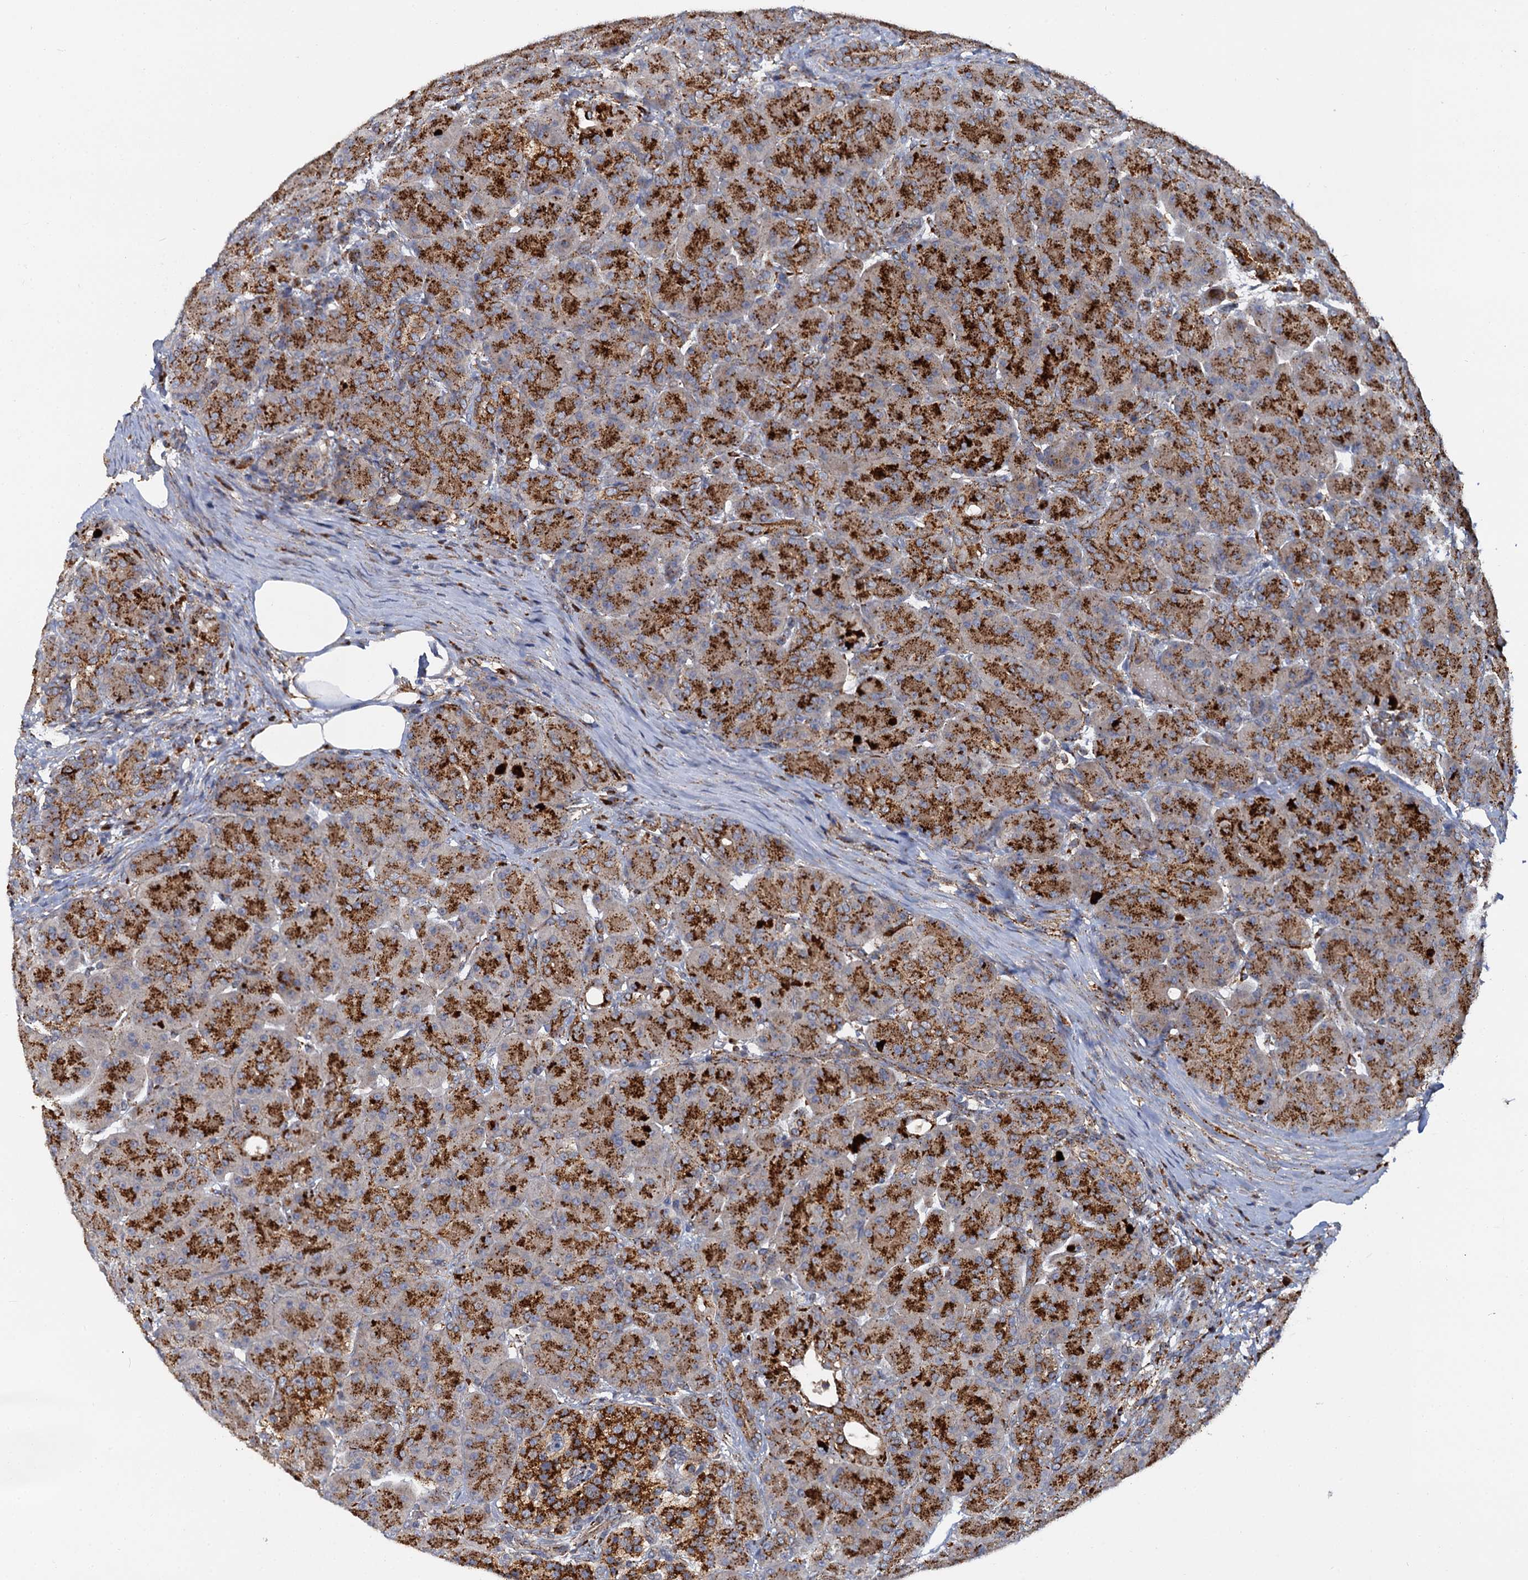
{"staining": {"intensity": "strong", "quantity": ">75%", "location": "cytoplasmic/membranous"}, "tissue": "pancreas", "cell_type": "Exocrine glandular cells", "image_type": "normal", "snomed": [{"axis": "morphology", "description": "Normal tissue, NOS"}, {"axis": "topography", "description": "Pancreas"}], "caption": "This micrograph displays IHC staining of unremarkable pancreas, with high strong cytoplasmic/membranous staining in about >75% of exocrine glandular cells.", "gene": "GBA1", "patient": {"sex": "male", "age": 63}}